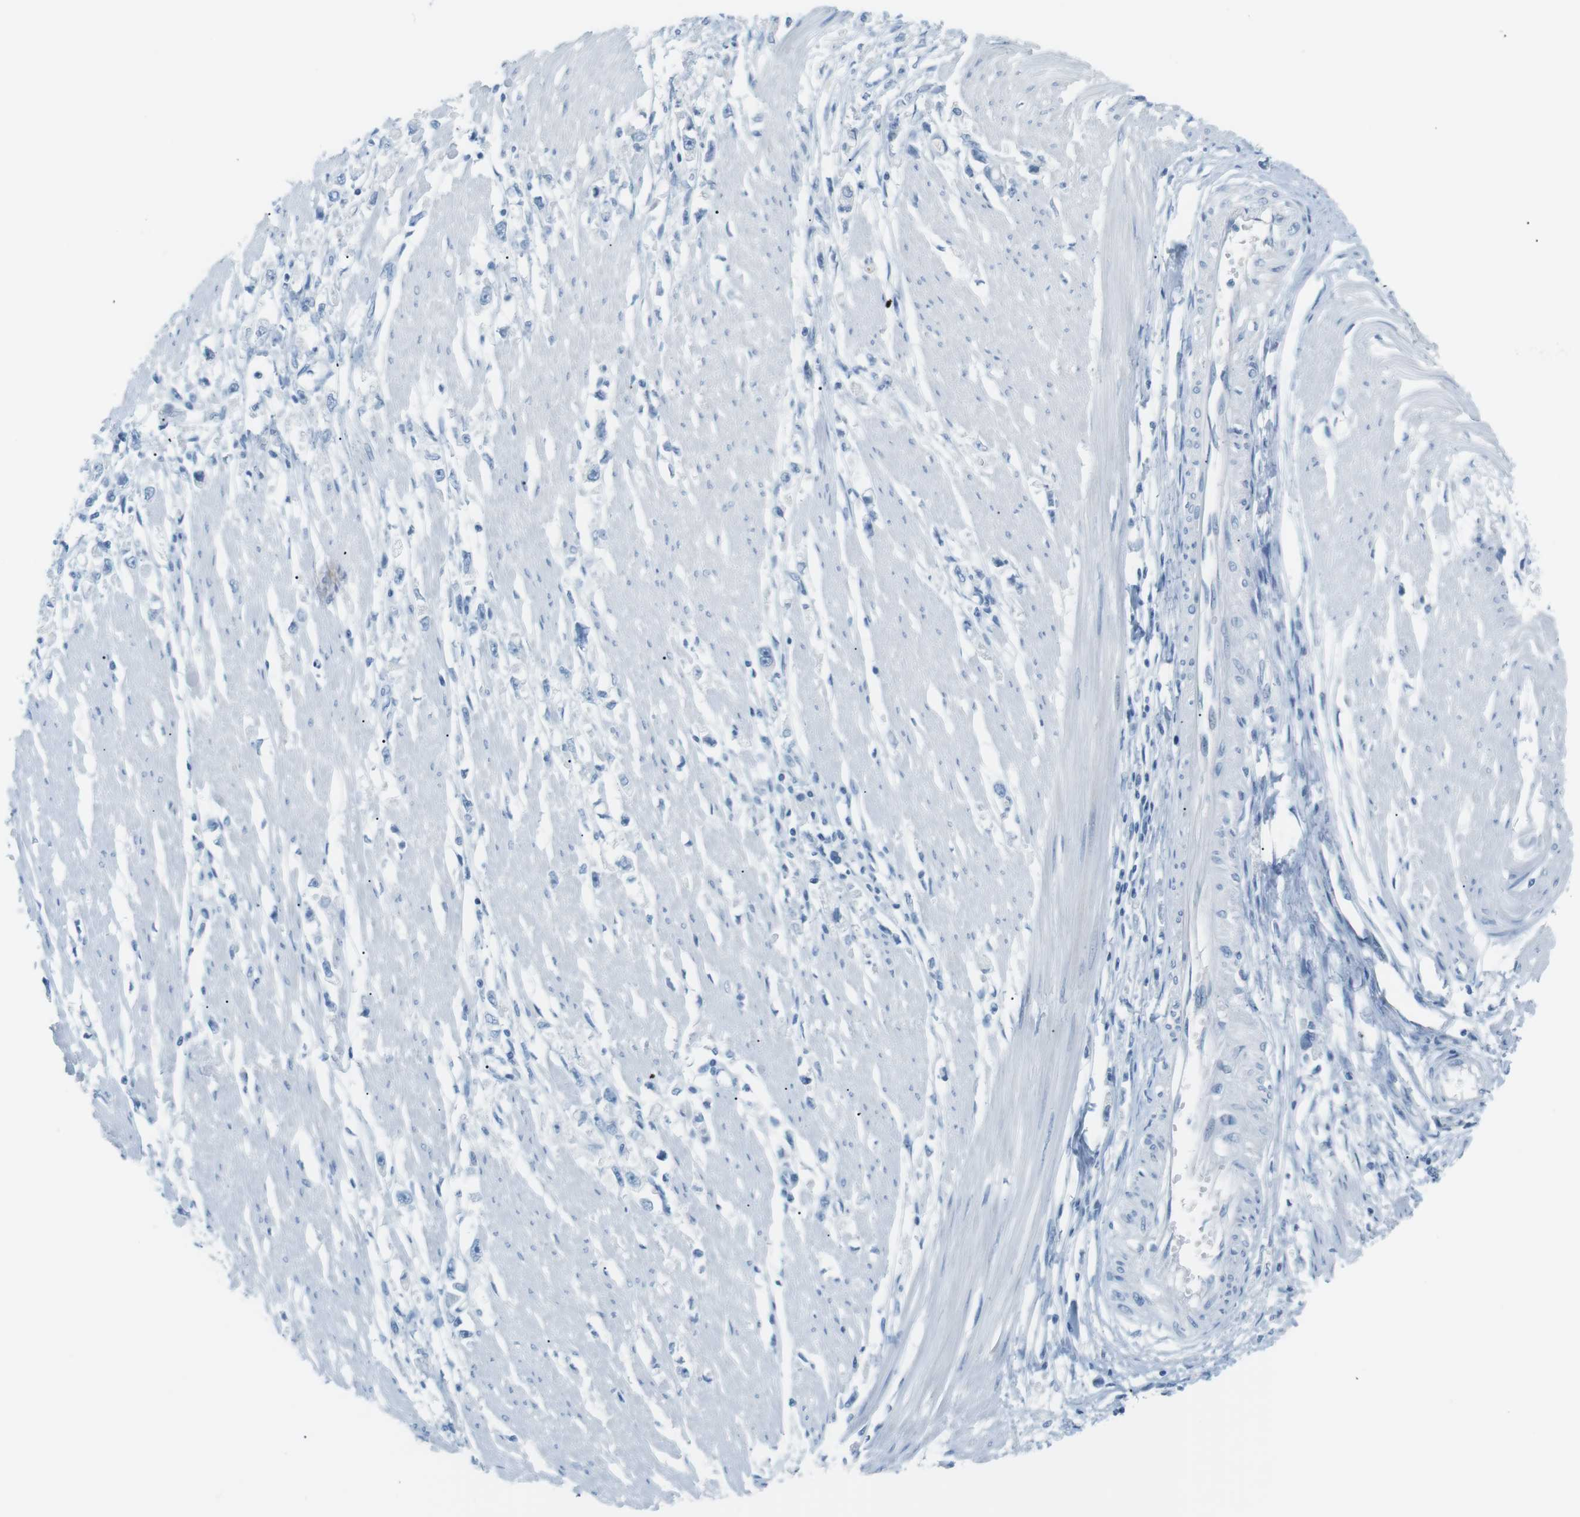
{"staining": {"intensity": "negative", "quantity": "none", "location": "none"}, "tissue": "stomach cancer", "cell_type": "Tumor cells", "image_type": "cancer", "snomed": [{"axis": "morphology", "description": "Adenocarcinoma, NOS"}, {"axis": "topography", "description": "Stomach"}], "caption": "Micrograph shows no significant protein positivity in tumor cells of stomach adenocarcinoma.", "gene": "AZGP1", "patient": {"sex": "female", "age": 59}}